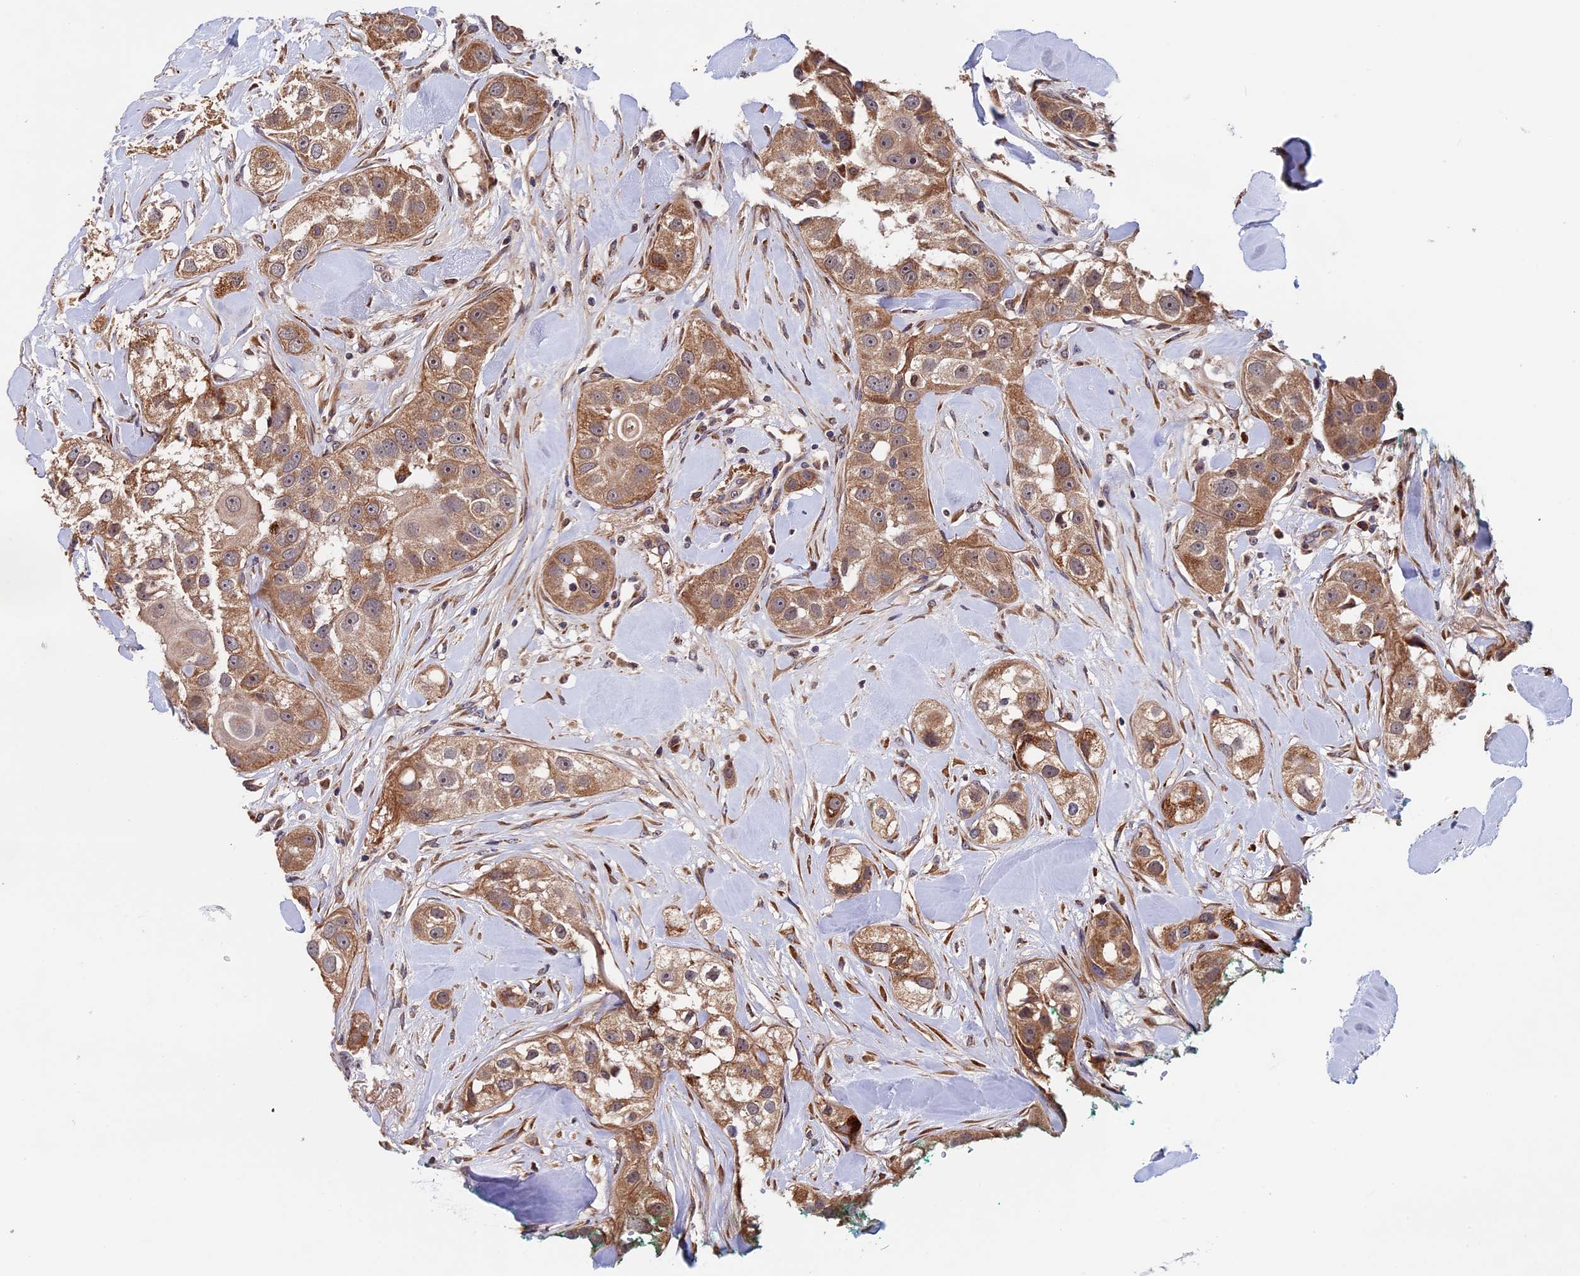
{"staining": {"intensity": "moderate", "quantity": ">75%", "location": "cytoplasmic/membranous"}, "tissue": "head and neck cancer", "cell_type": "Tumor cells", "image_type": "cancer", "snomed": [{"axis": "morphology", "description": "Normal tissue, NOS"}, {"axis": "morphology", "description": "Squamous cell carcinoma, NOS"}, {"axis": "topography", "description": "Skeletal muscle"}, {"axis": "topography", "description": "Head-Neck"}], "caption": "The micrograph shows a brown stain indicating the presence of a protein in the cytoplasmic/membranous of tumor cells in head and neck cancer (squamous cell carcinoma).", "gene": "RNF17", "patient": {"sex": "male", "age": 51}}